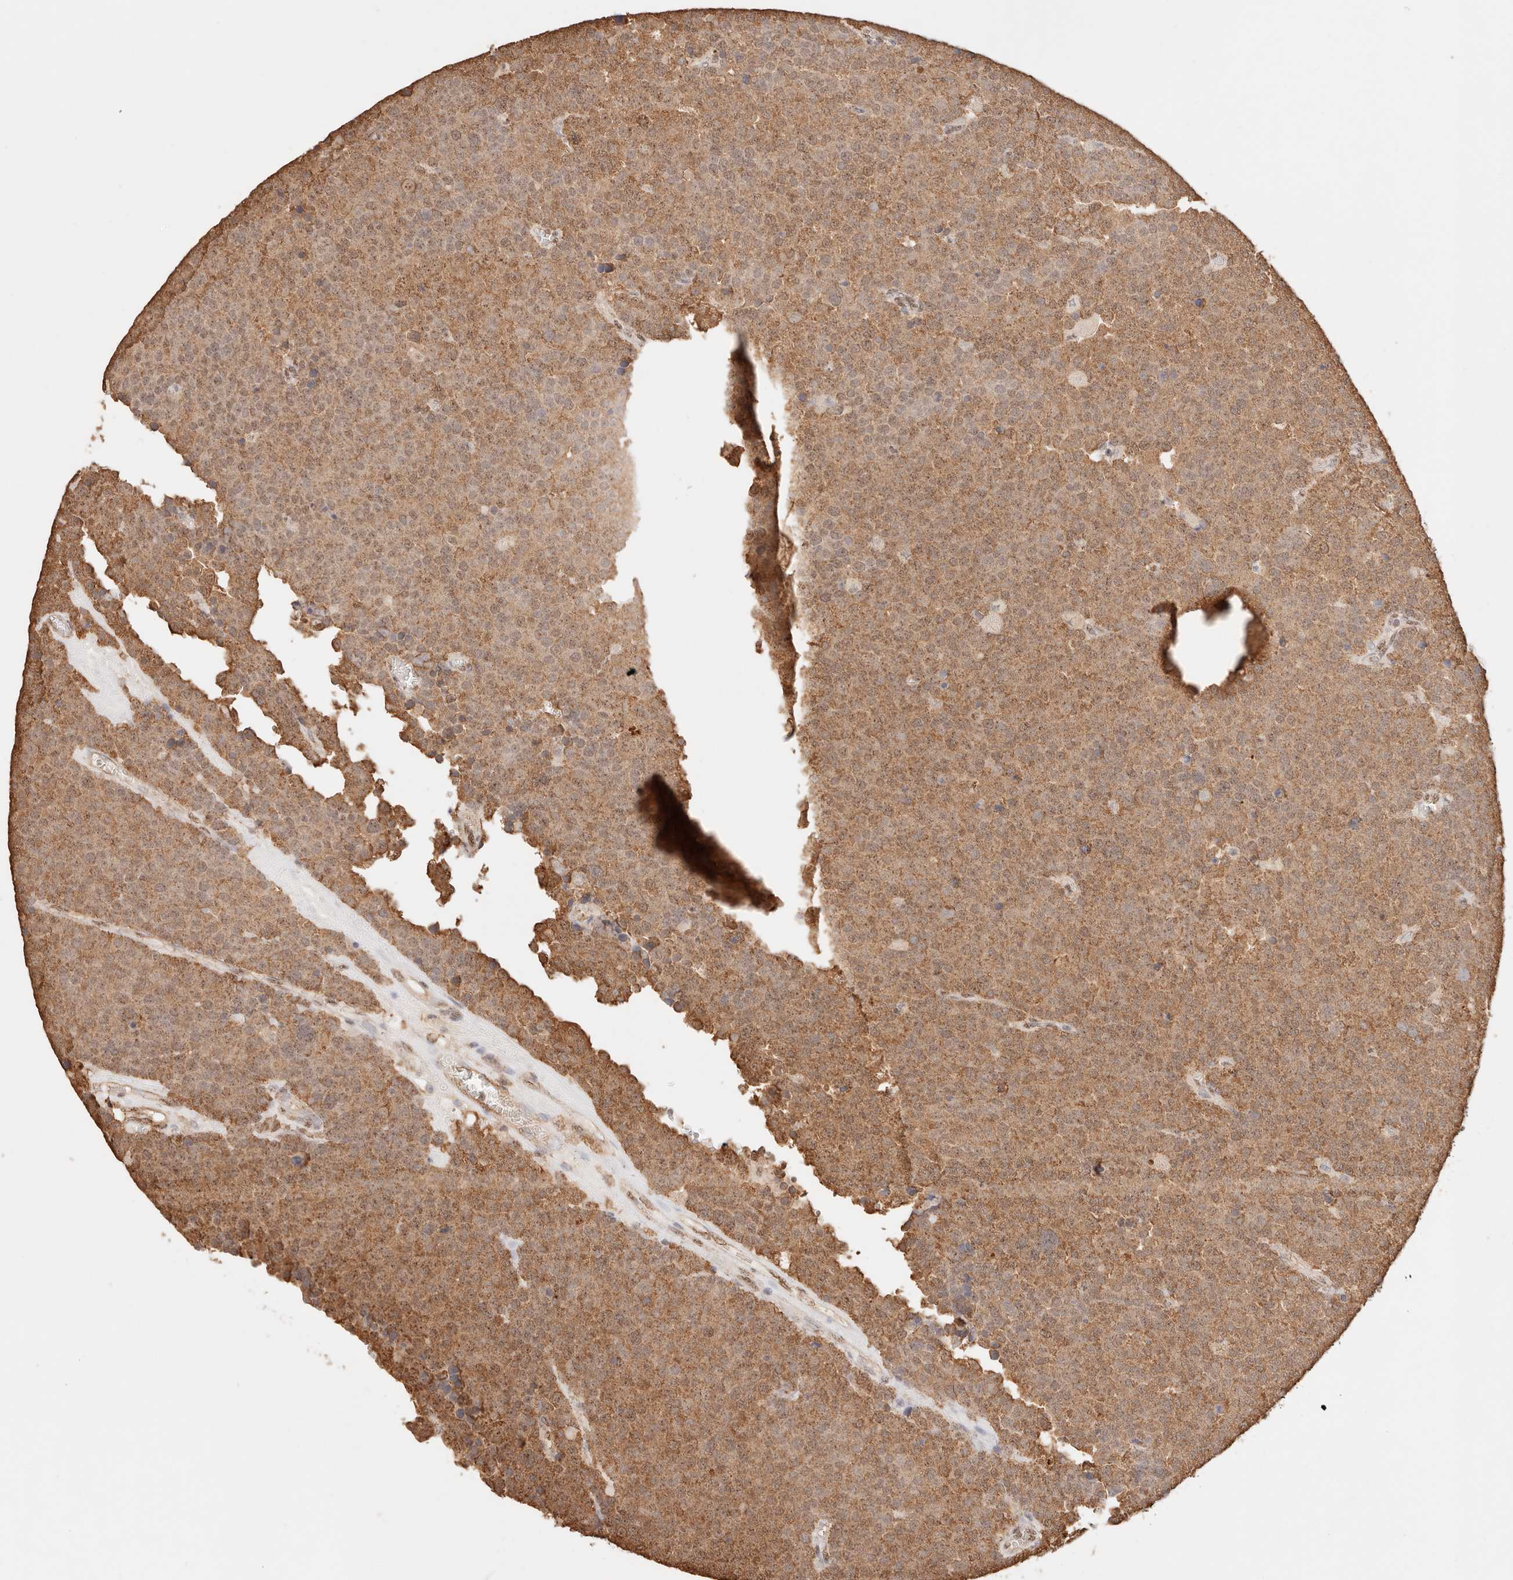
{"staining": {"intensity": "moderate", "quantity": ">75%", "location": "cytoplasmic/membranous"}, "tissue": "testis cancer", "cell_type": "Tumor cells", "image_type": "cancer", "snomed": [{"axis": "morphology", "description": "Seminoma, NOS"}, {"axis": "topography", "description": "Testis"}], "caption": "Testis cancer stained with immunohistochemistry demonstrates moderate cytoplasmic/membranous expression in approximately >75% of tumor cells. (DAB (3,3'-diaminobenzidine) IHC, brown staining for protein, blue staining for nuclei).", "gene": "IL1R2", "patient": {"sex": "male", "age": 71}}